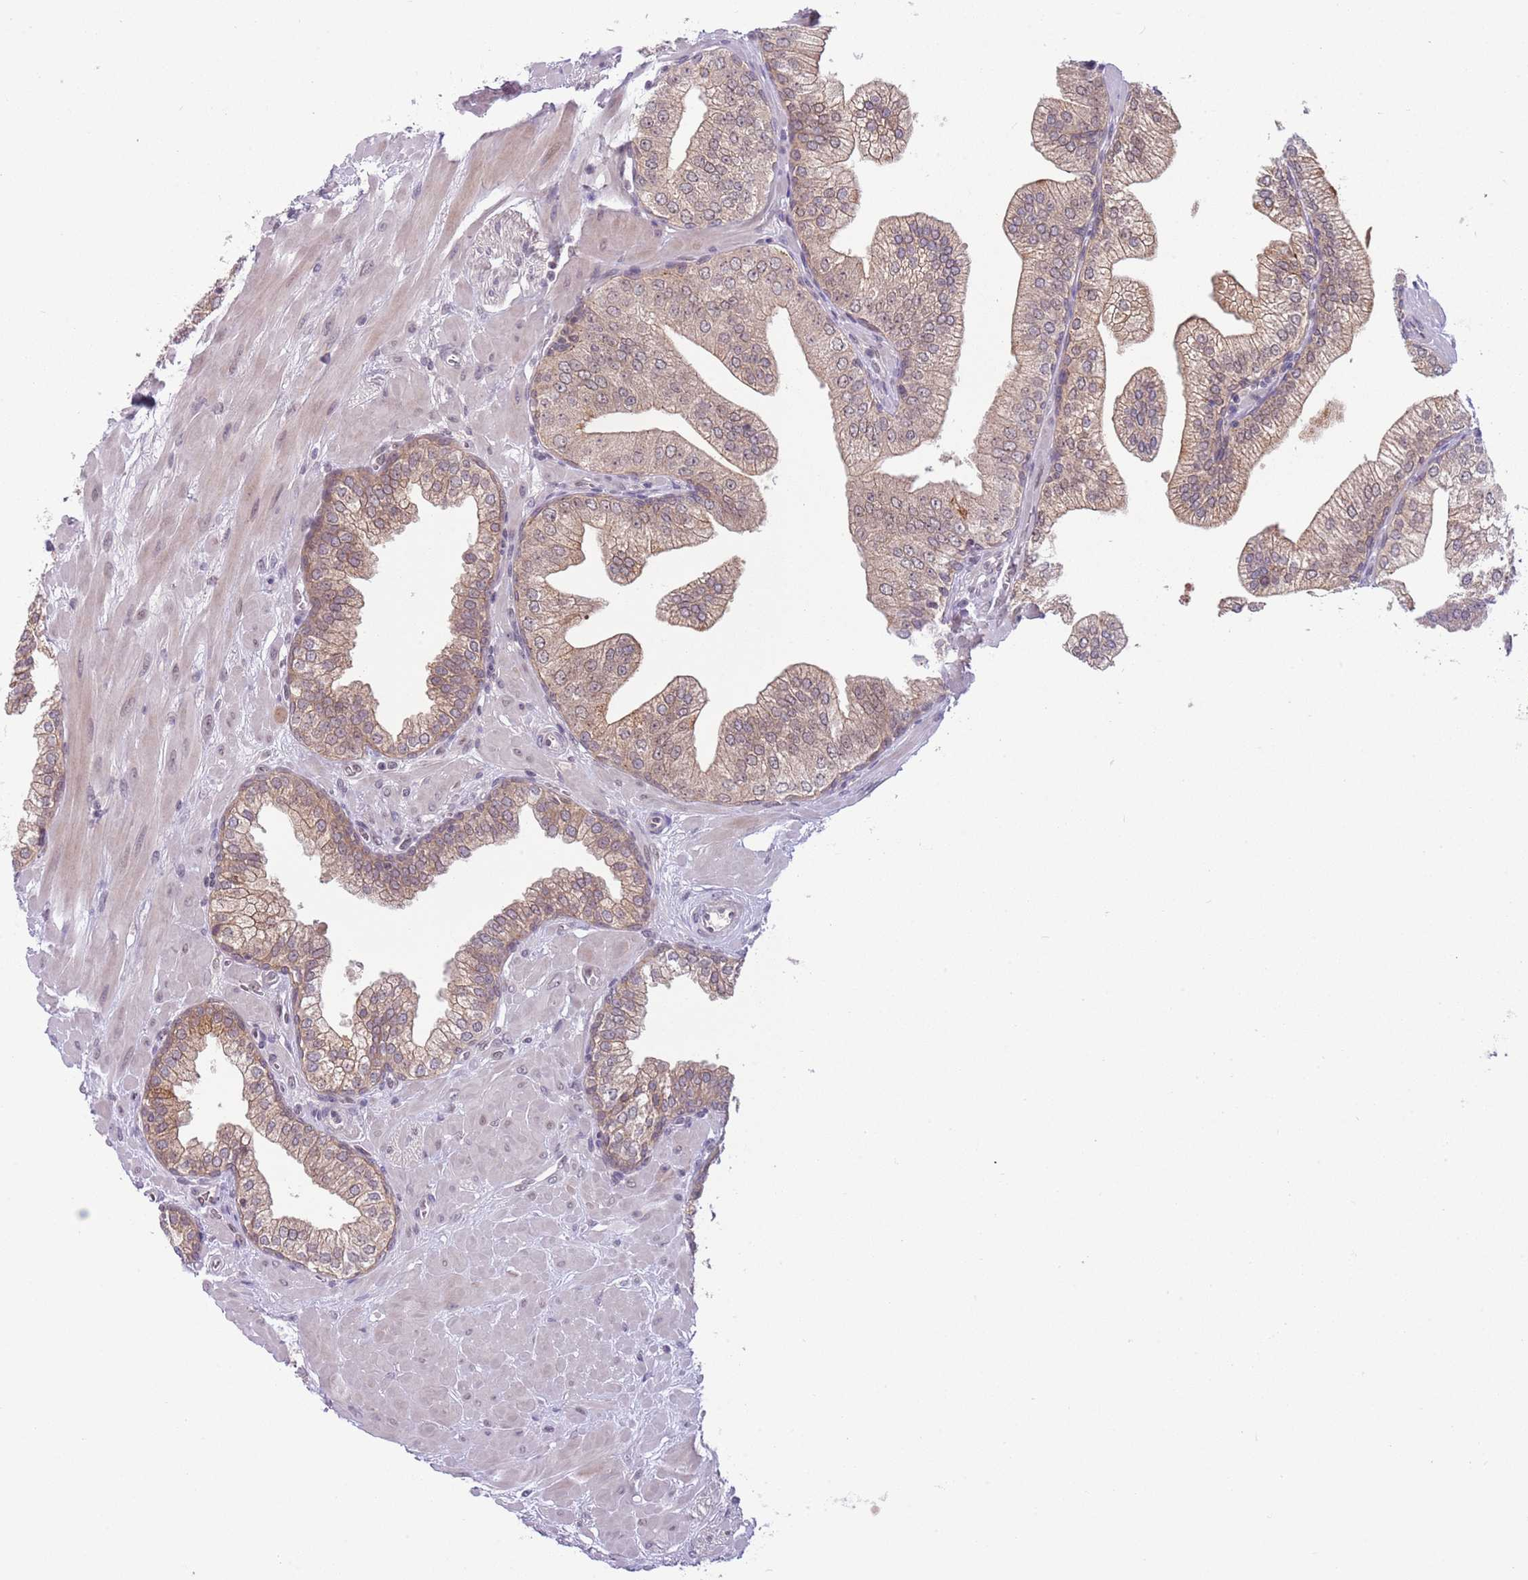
{"staining": {"intensity": "weak", "quantity": ">75%", "location": "cytoplasmic/membranous"}, "tissue": "prostate", "cell_type": "Glandular cells", "image_type": "normal", "snomed": [{"axis": "morphology", "description": "Normal tissue, NOS"}, {"axis": "topography", "description": "Prostate"}], "caption": "Protein staining of normal prostate shows weak cytoplasmic/membranous positivity in about >75% of glandular cells. (Stains: DAB (3,3'-diaminobenzidine) in brown, nuclei in blue, Microscopy: brightfield microscopy at high magnification).", "gene": "TM2D1", "patient": {"sex": "male", "age": 60}}